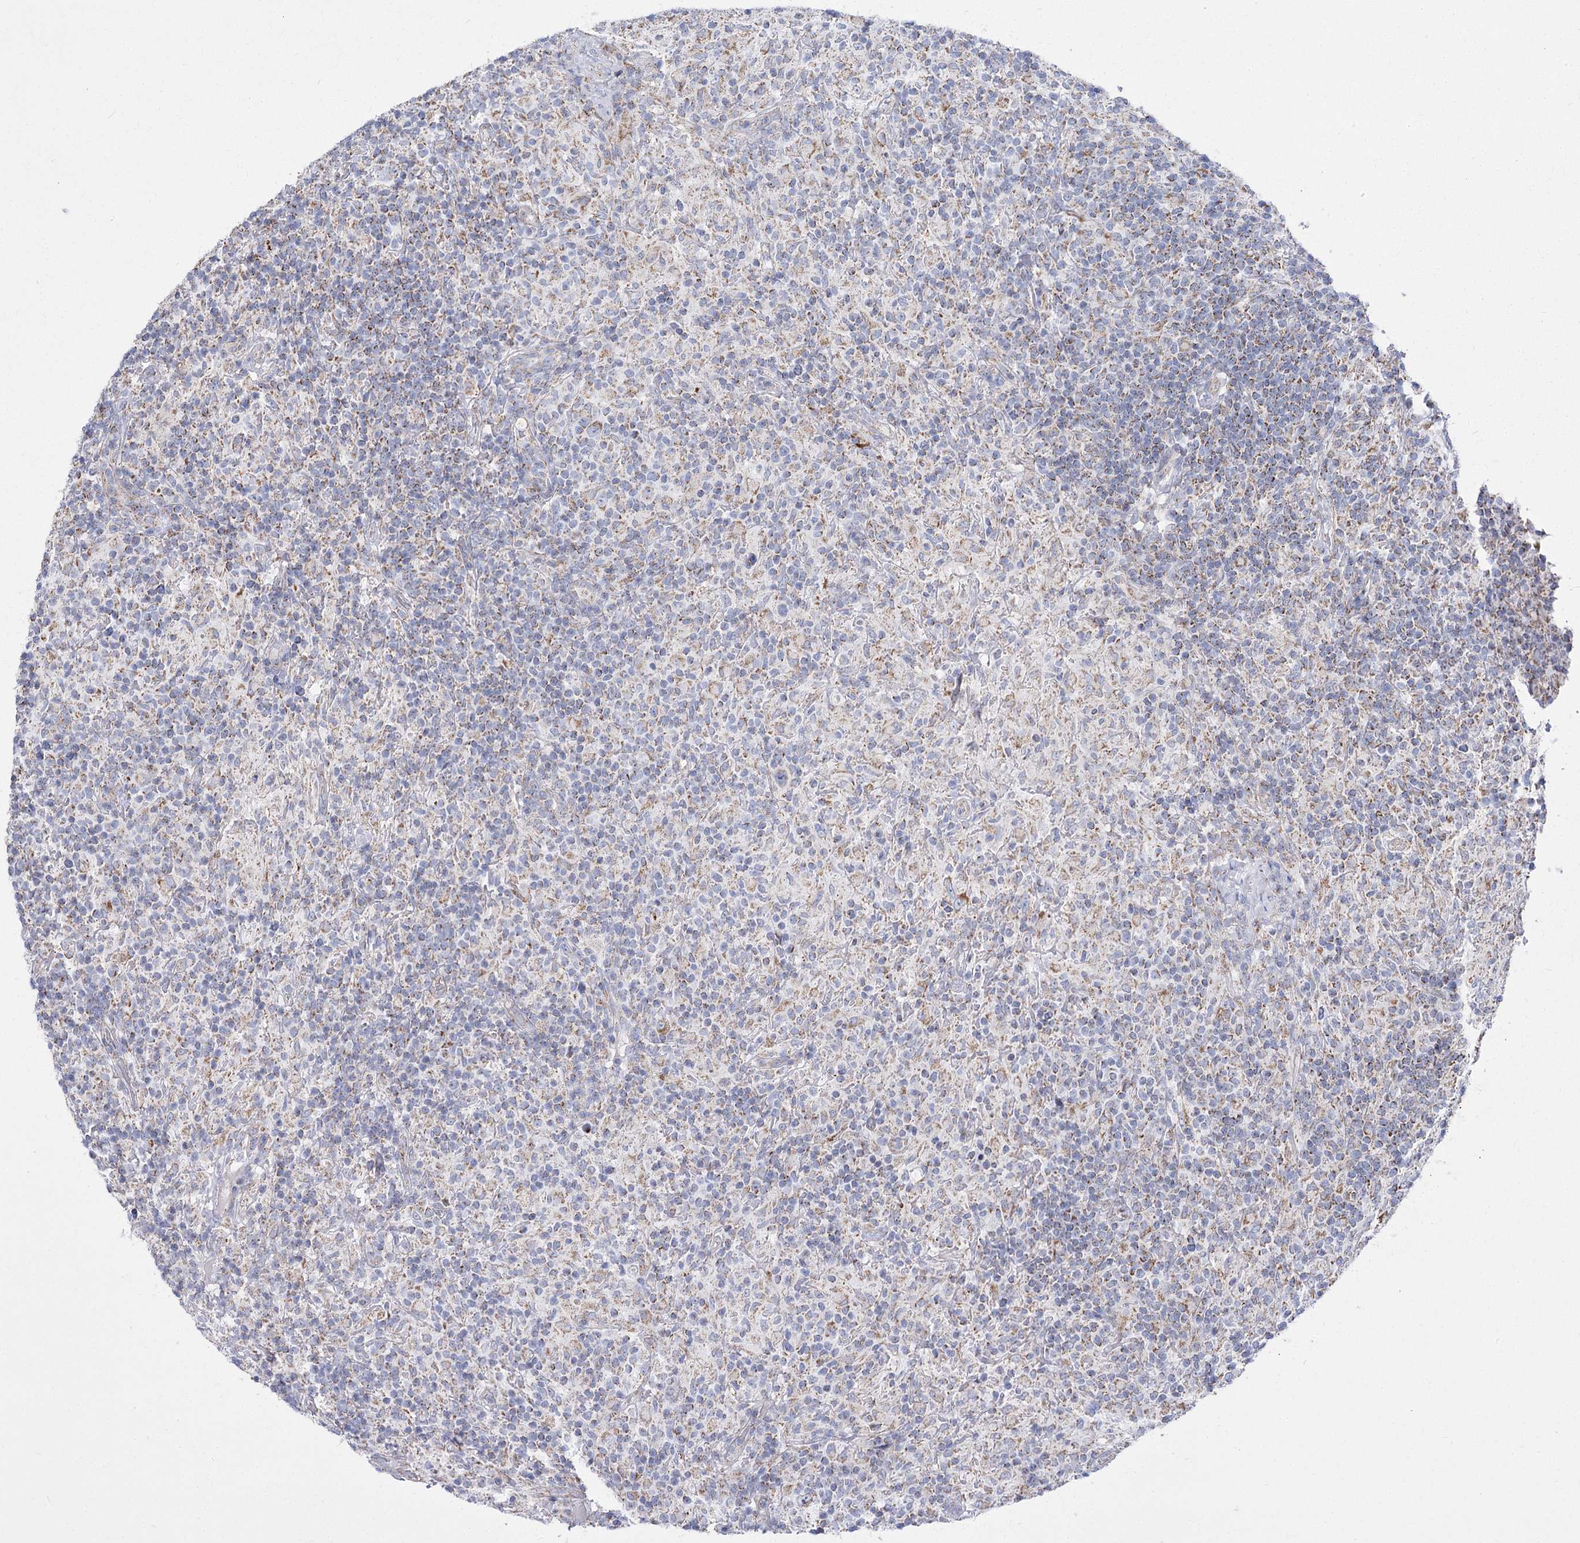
{"staining": {"intensity": "moderate", "quantity": "25%-75%", "location": "cytoplasmic/membranous"}, "tissue": "lymphoma", "cell_type": "Tumor cells", "image_type": "cancer", "snomed": [{"axis": "morphology", "description": "Hodgkin's disease, NOS"}, {"axis": "topography", "description": "Lymph node"}], "caption": "High-magnification brightfield microscopy of lymphoma stained with DAB (3,3'-diaminobenzidine) (brown) and counterstained with hematoxylin (blue). tumor cells exhibit moderate cytoplasmic/membranous expression is present in about25%-75% of cells.", "gene": "PDHB", "patient": {"sex": "male", "age": 70}}